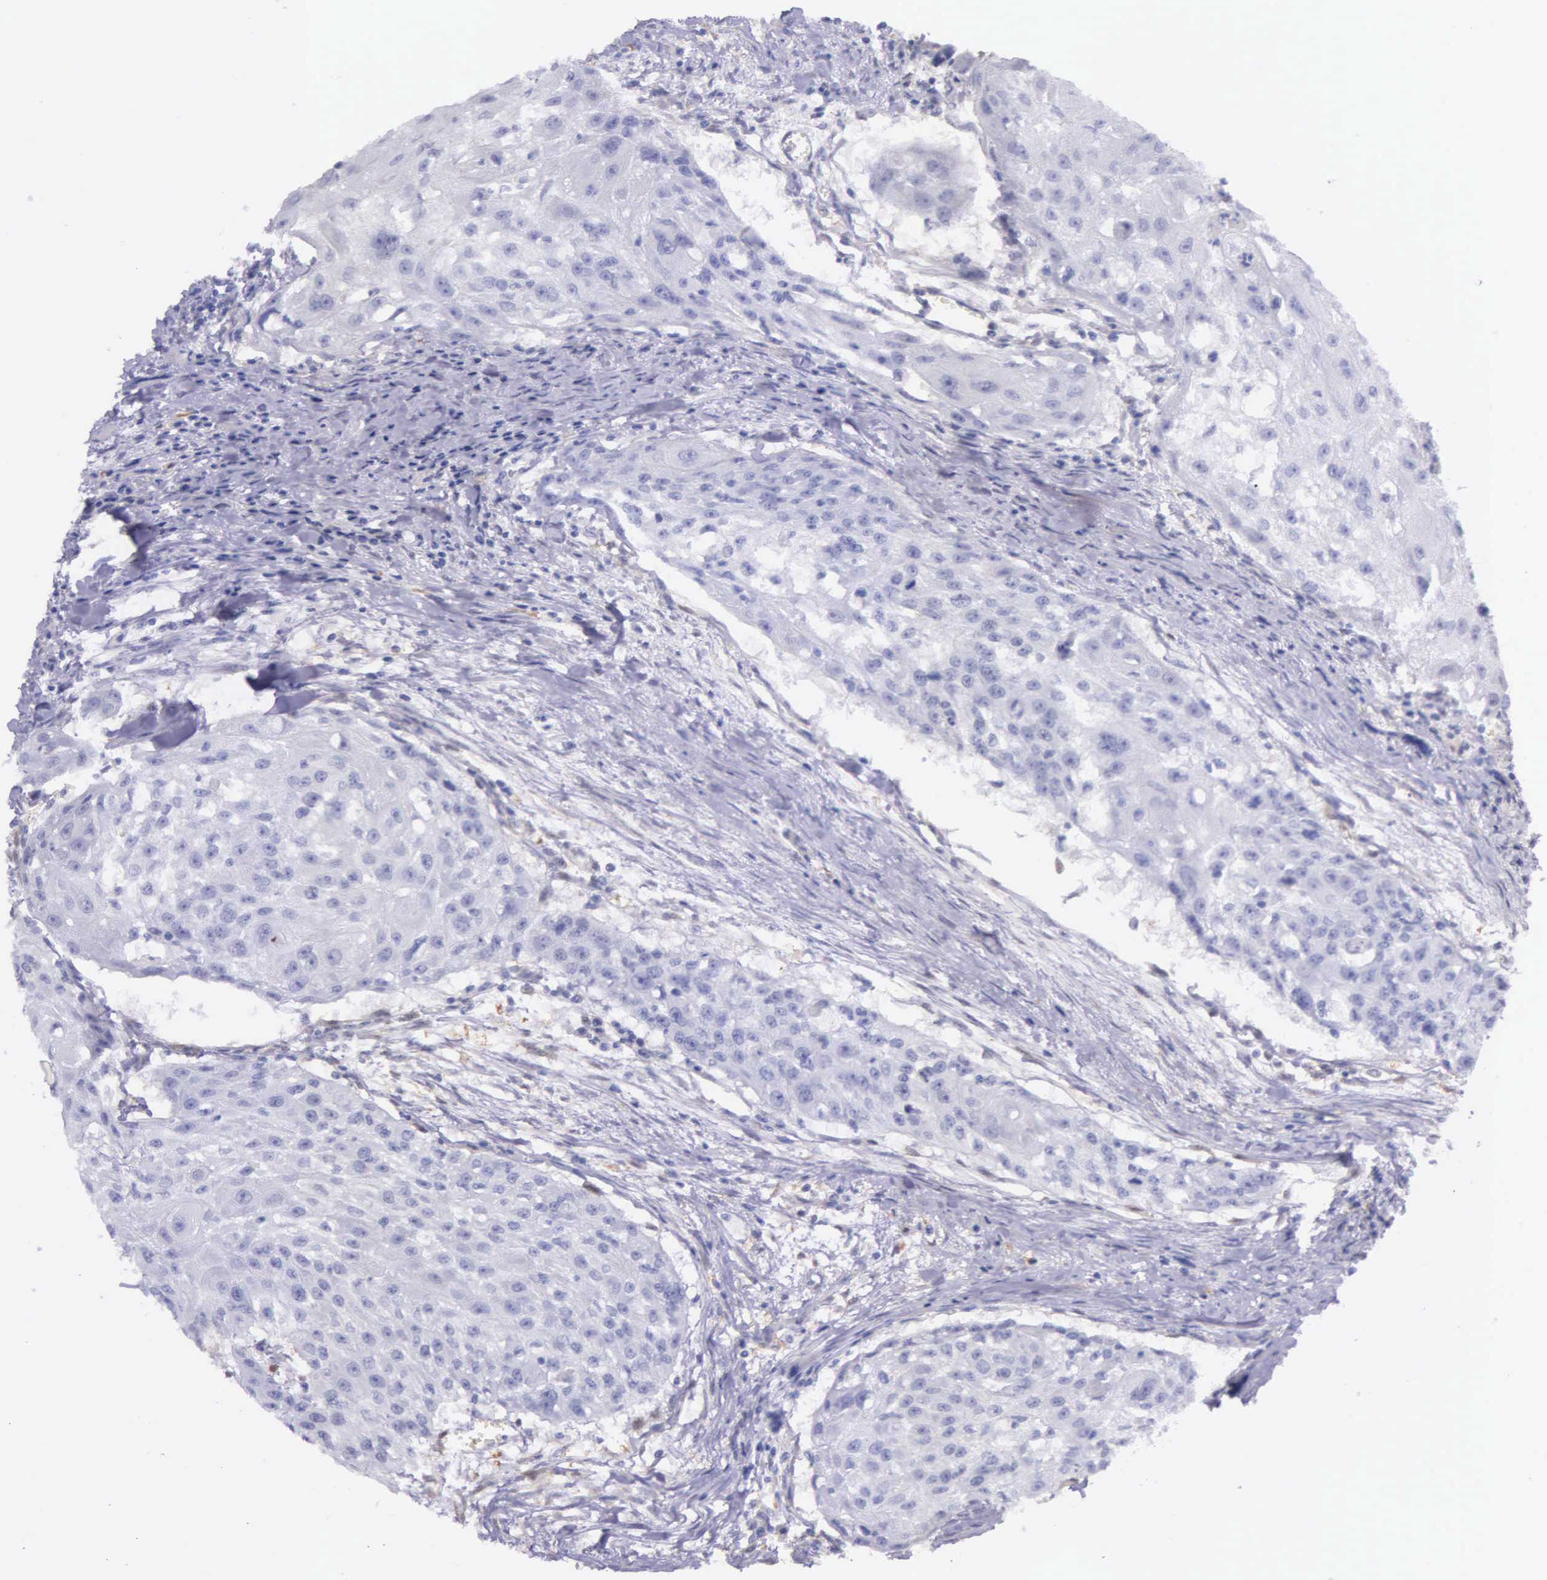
{"staining": {"intensity": "negative", "quantity": "none", "location": "none"}, "tissue": "head and neck cancer", "cell_type": "Tumor cells", "image_type": "cancer", "snomed": [{"axis": "morphology", "description": "Squamous cell carcinoma, NOS"}, {"axis": "topography", "description": "Head-Neck"}], "caption": "IHC histopathology image of neoplastic tissue: head and neck cancer stained with DAB displays no significant protein staining in tumor cells.", "gene": "GSTT2", "patient": {"sex": "male", "age": 64}}